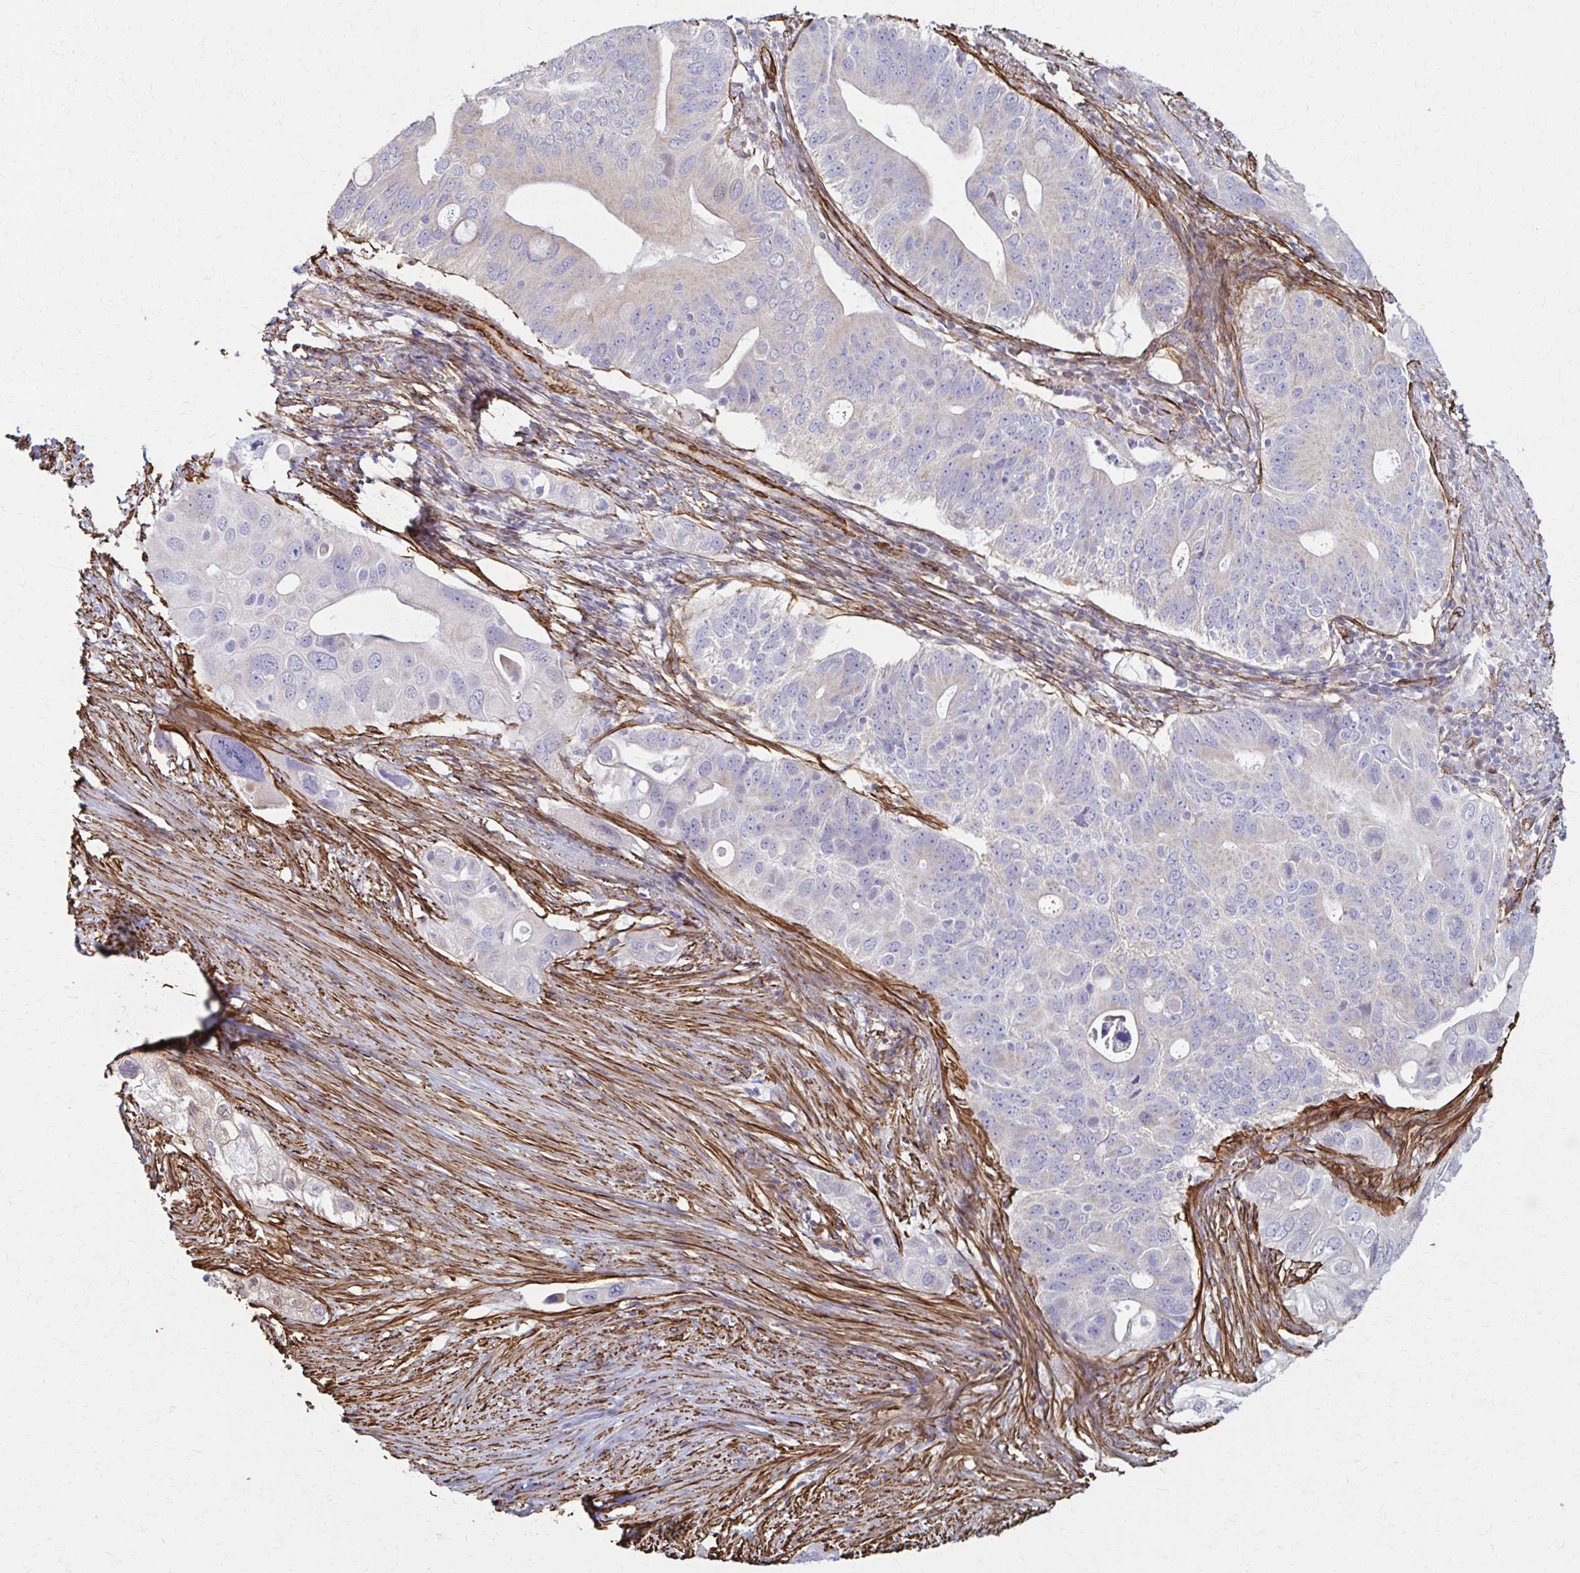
{"staining": {"intensity": "negative", "quantity": "none", "location": "none"}, "tissue": "pancreatic cancer", "cell_type": "Tumor cells", "image_type": "cancer", "snomed": [{"axis": "morphology", "description": "Adenocarcinoma, NOS"}, {"axis": "topography", "description": "Pancreas"}], "caption": "An image of human pancreatic cancer (adenocarcinoma) is negative for staining in tumor cells. (Brightfield microscopy of DAB (3,3'-diaminobenzidine) immunohistochemistry (IHC) at high magnification).", "gene": "TIMMDC1", "patient": {"sex": "female", "age": 72}}